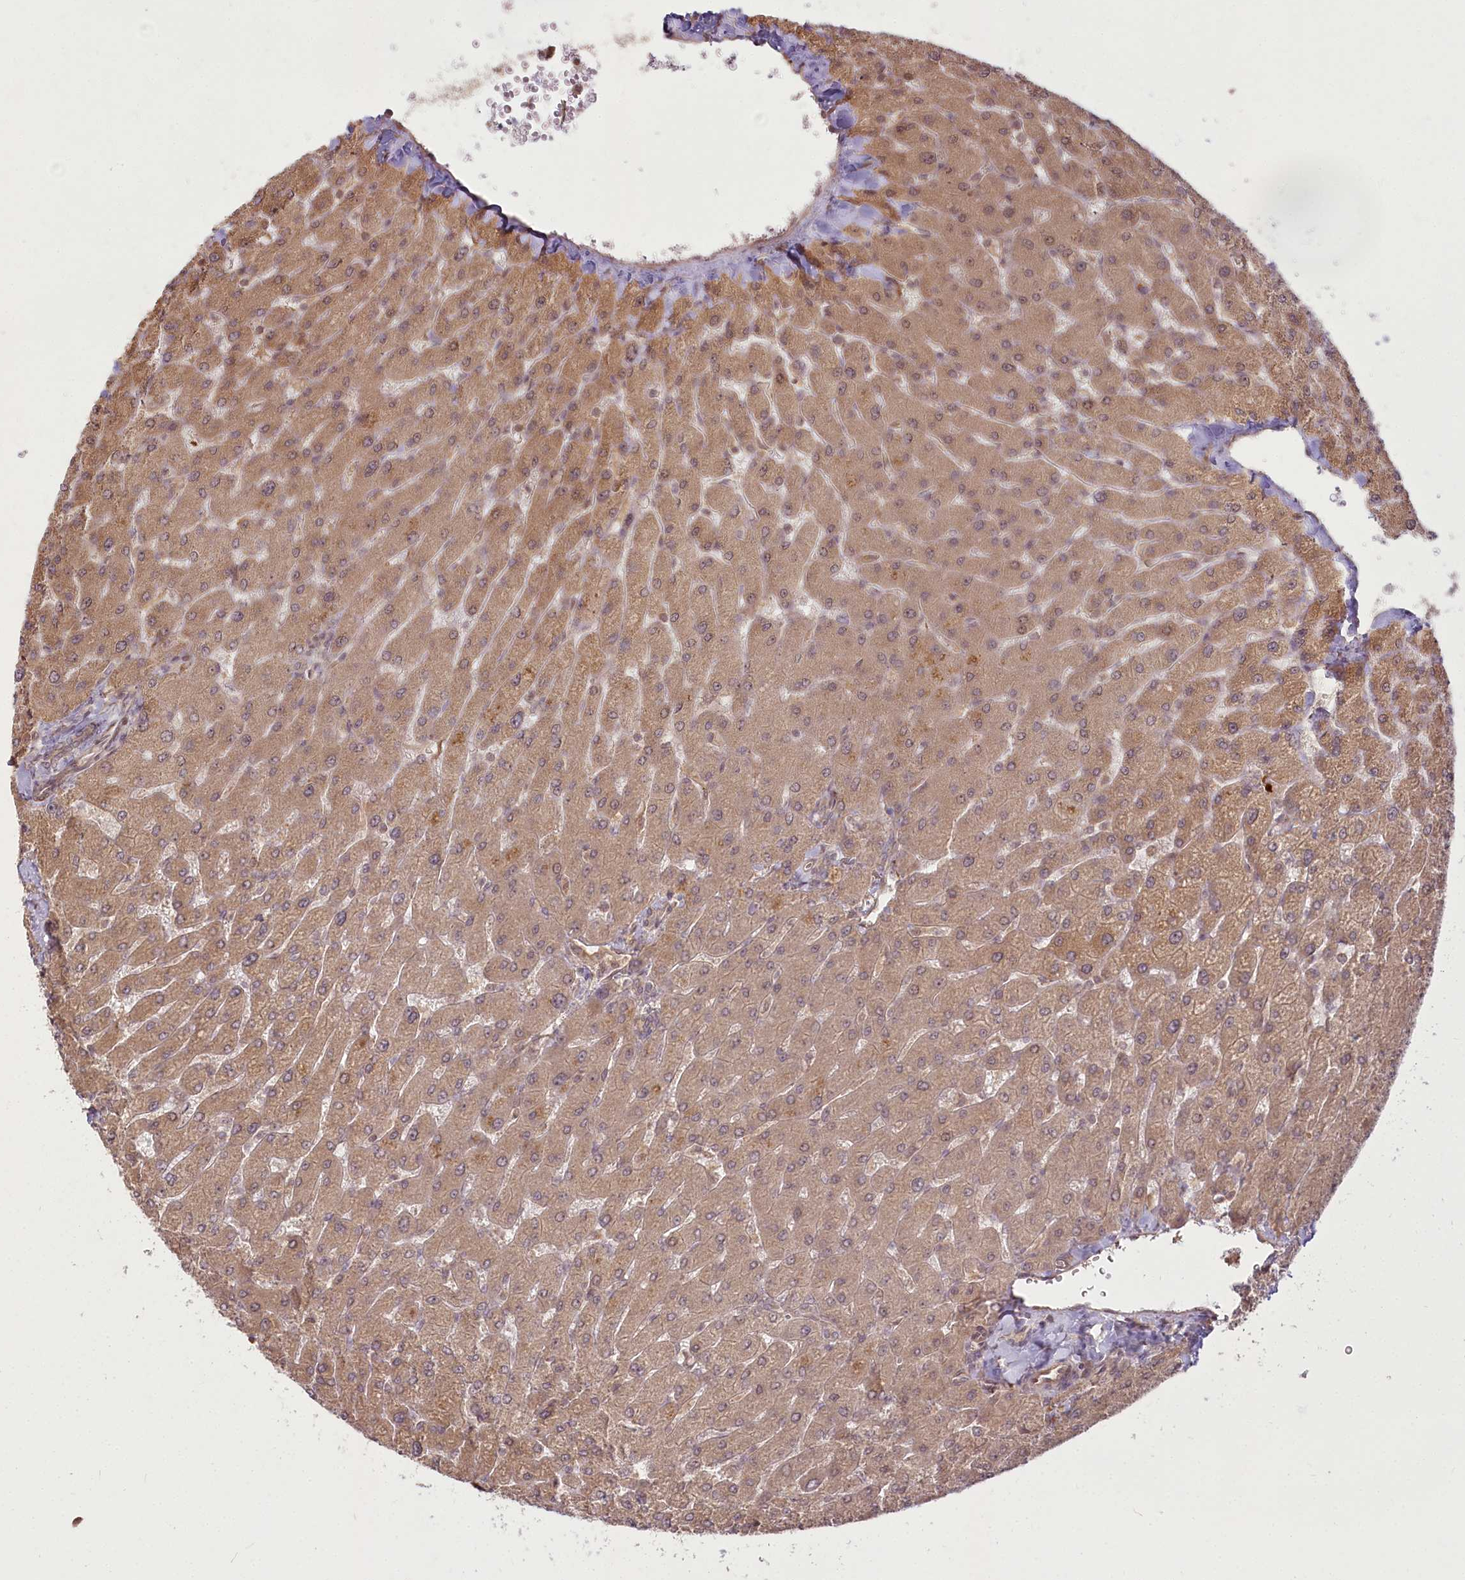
{"staining": {"intensity": "weak", "quantity": "25%-75%", "location": "cytoplasmic/membranous"}, "tissue": "liver", "cell_type": "Cholangiocytes", "image_type": "normal", "snomed": [{"axis": "morphology", "description": "Normal tissue, NOS"}, {"axis": "topography", "description": "Liver"}], "caption": "Cholangiocytes reveal low levels of weak cytoplasmic/membranous positivity in approximately 25%-75% of cells in normal human liver.", "gene": "R3HDM2", "patient": {"sex": "male", "age": 55}}